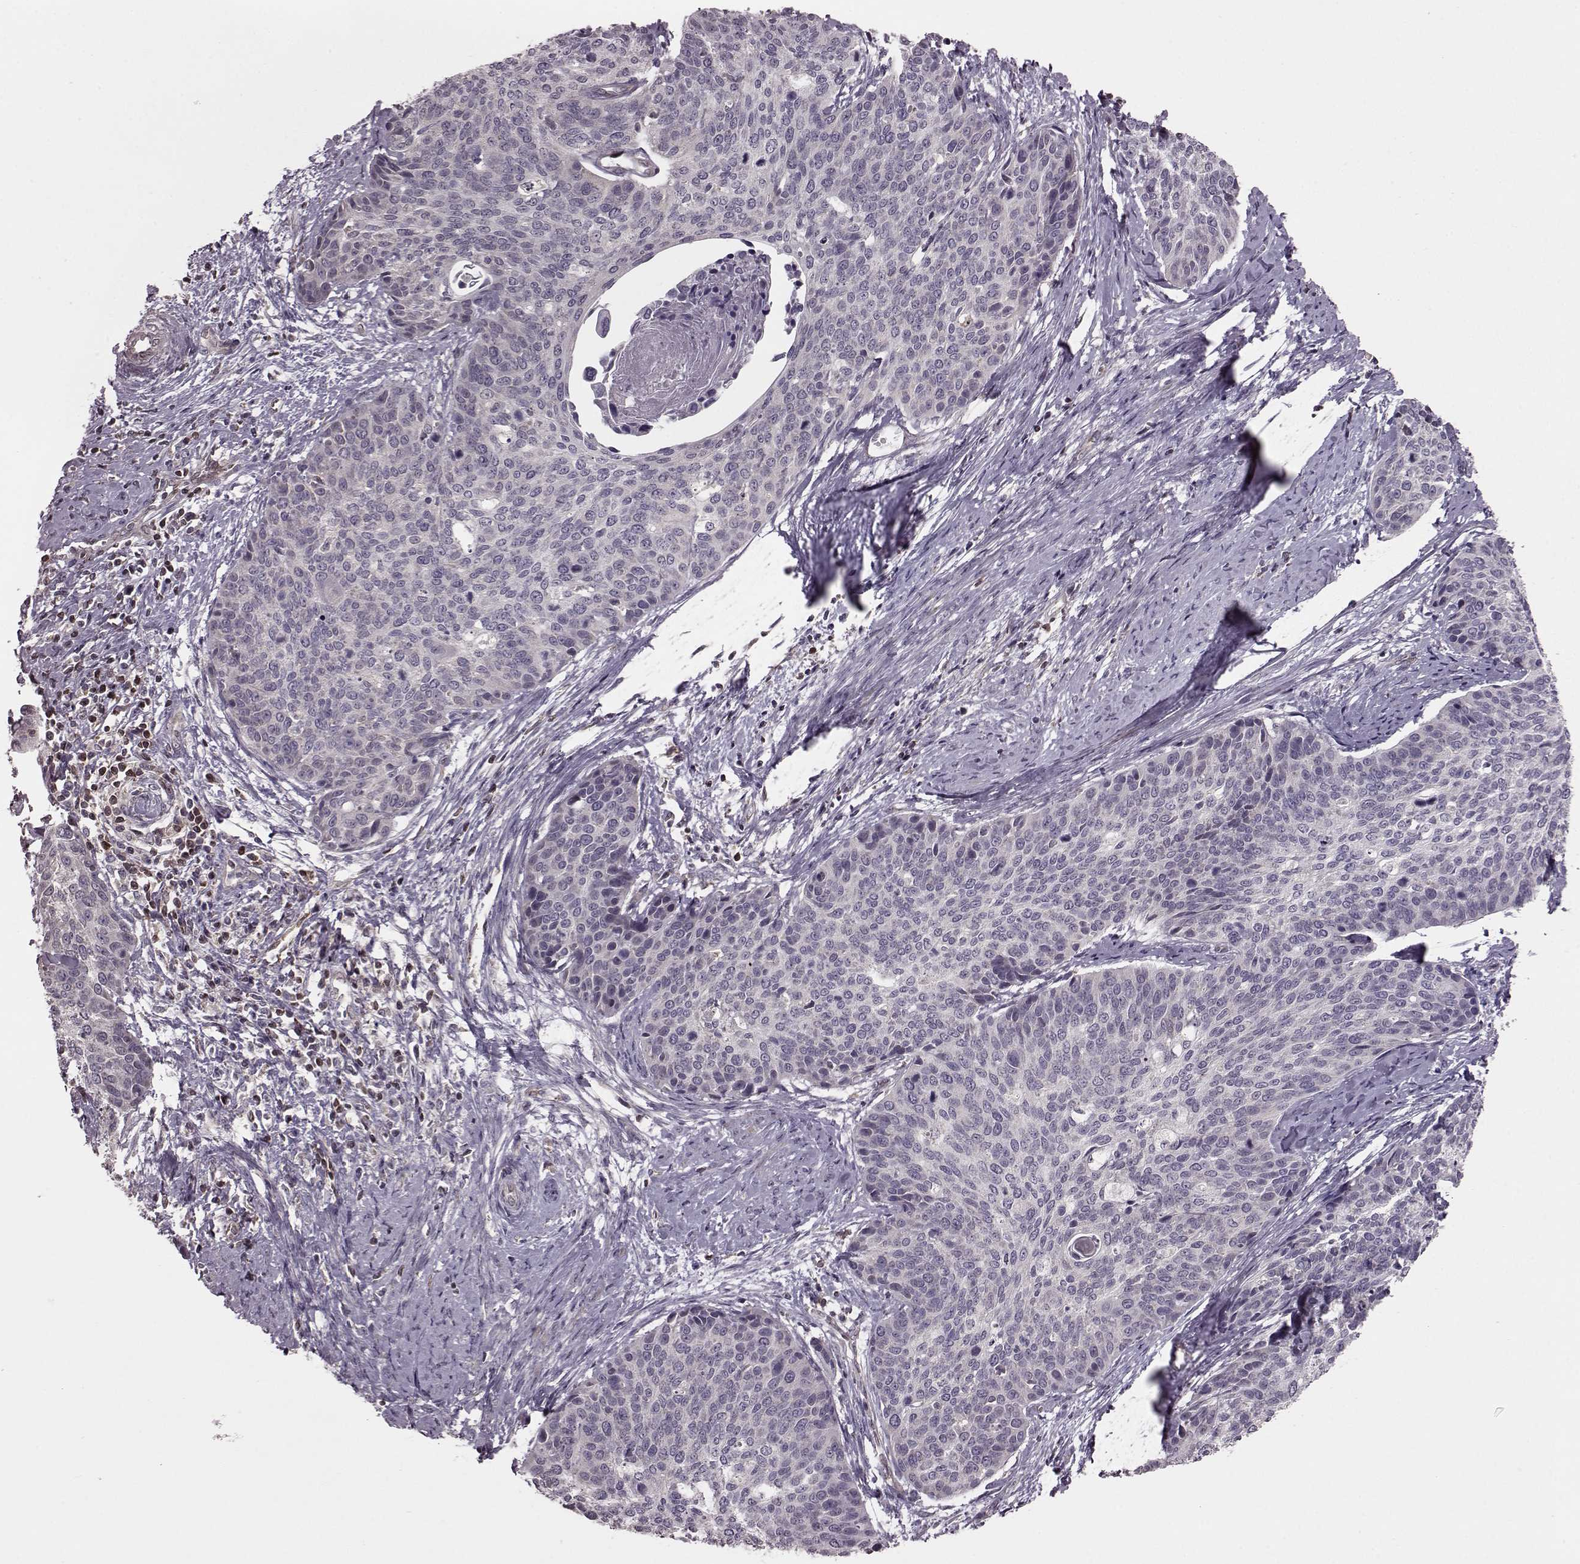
{"staining": {"intensity": "negative", "quantity": "none", "location": "none"}, "tissue": "cervical cancer", "cell_type": "Tumor cells", "image_type": "cancer", "snomed": [{"axis": "morphology", "description": "Squamous cell carcinoma, NOS"}, {"axis": "topography", "description": "Cervix"}], "caption": "Cervical squamous cell carcinoma was stained to show a protein in brown. There is no significant staining in tumor cells.", "gene": "CDC42SE1", "patient": {"sex": "female", "age": 69}}